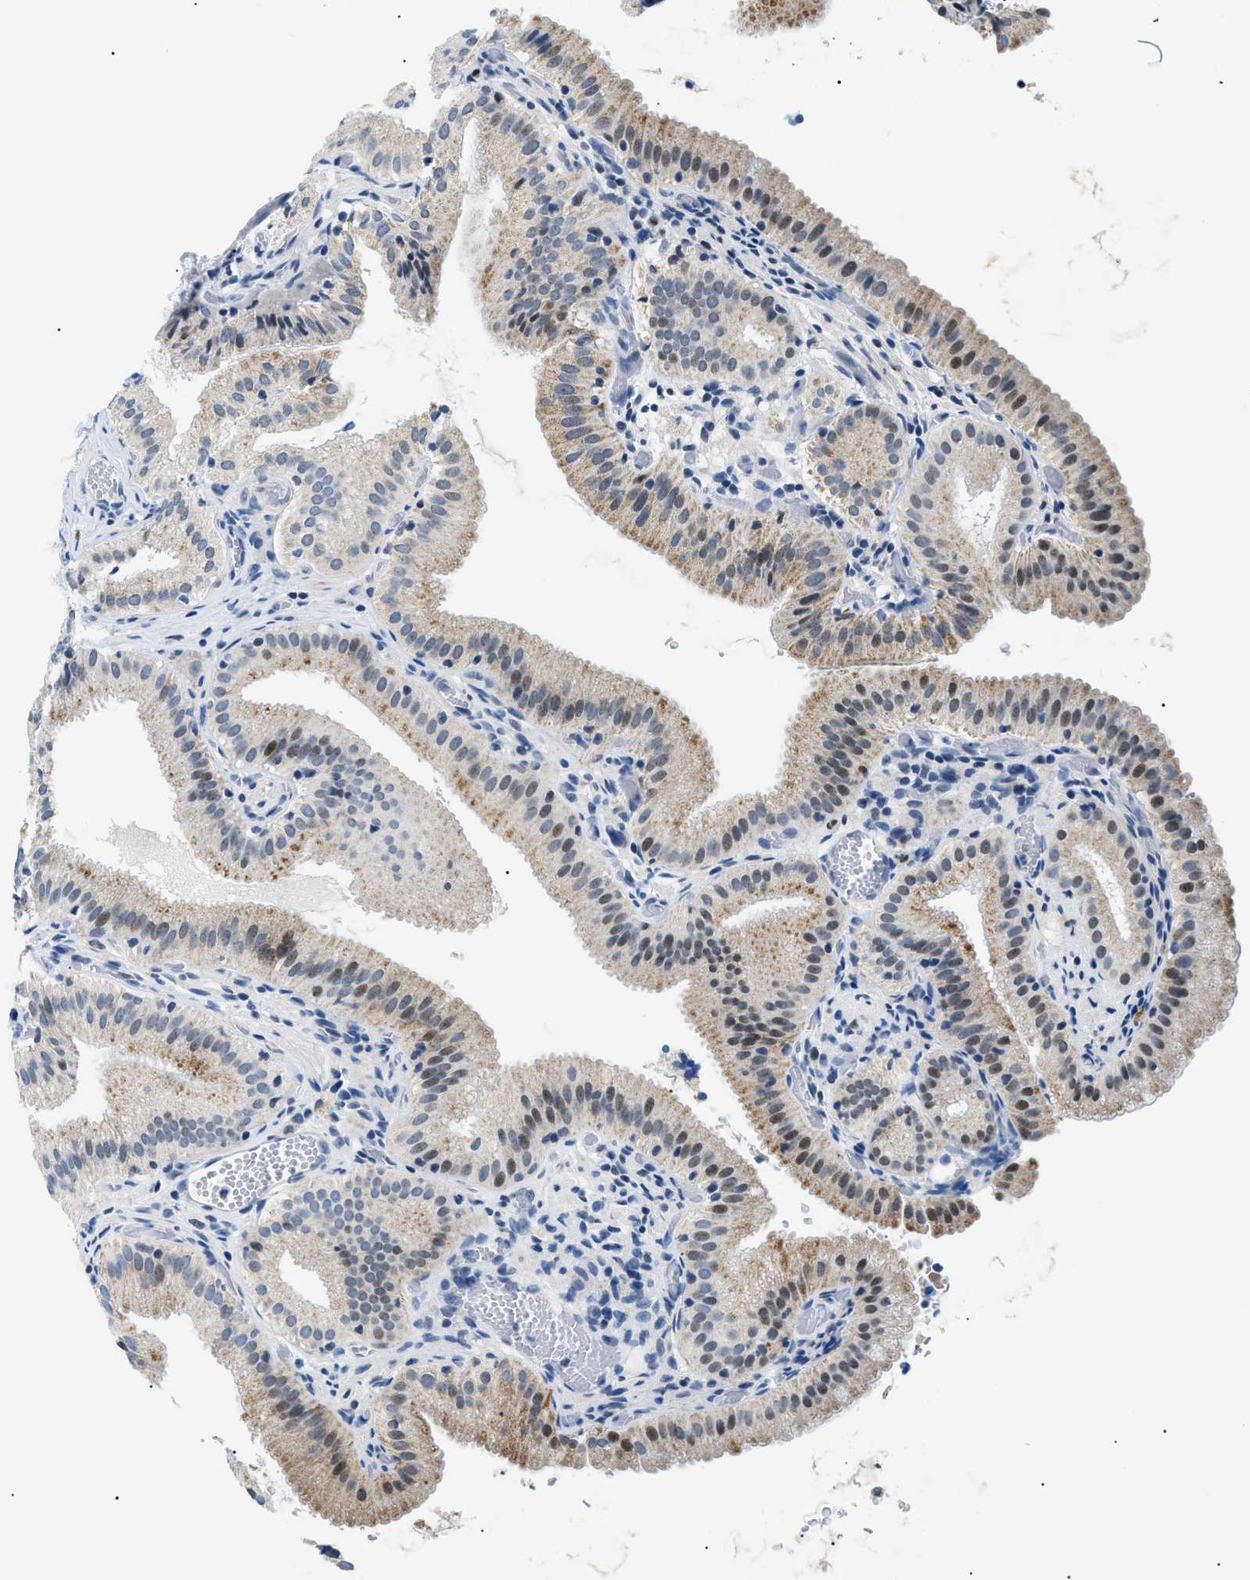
{"staining": {"intensity": "moderate", "quantity": "25%-75%", "location": "cytoplasmic/membranous,nuclear"}, "tissue": "gallbladder", "cell_type": "Glandular cells", "image_type": "normal", "snomed": [{"axis": "morphology", "description": "Normal tissue, NOS"}, {"axis": "topography", "description": "Gallbladder"}], "caption": "The histopathology image demonstrates staining of unremarkable gallbladder, revealing moderate cytoplasmic/membranous,nuclear protein staining (brown color) within glandular cells.", "gene": "SMARCC1", "patient": {"sex": "male", "age": 54}}